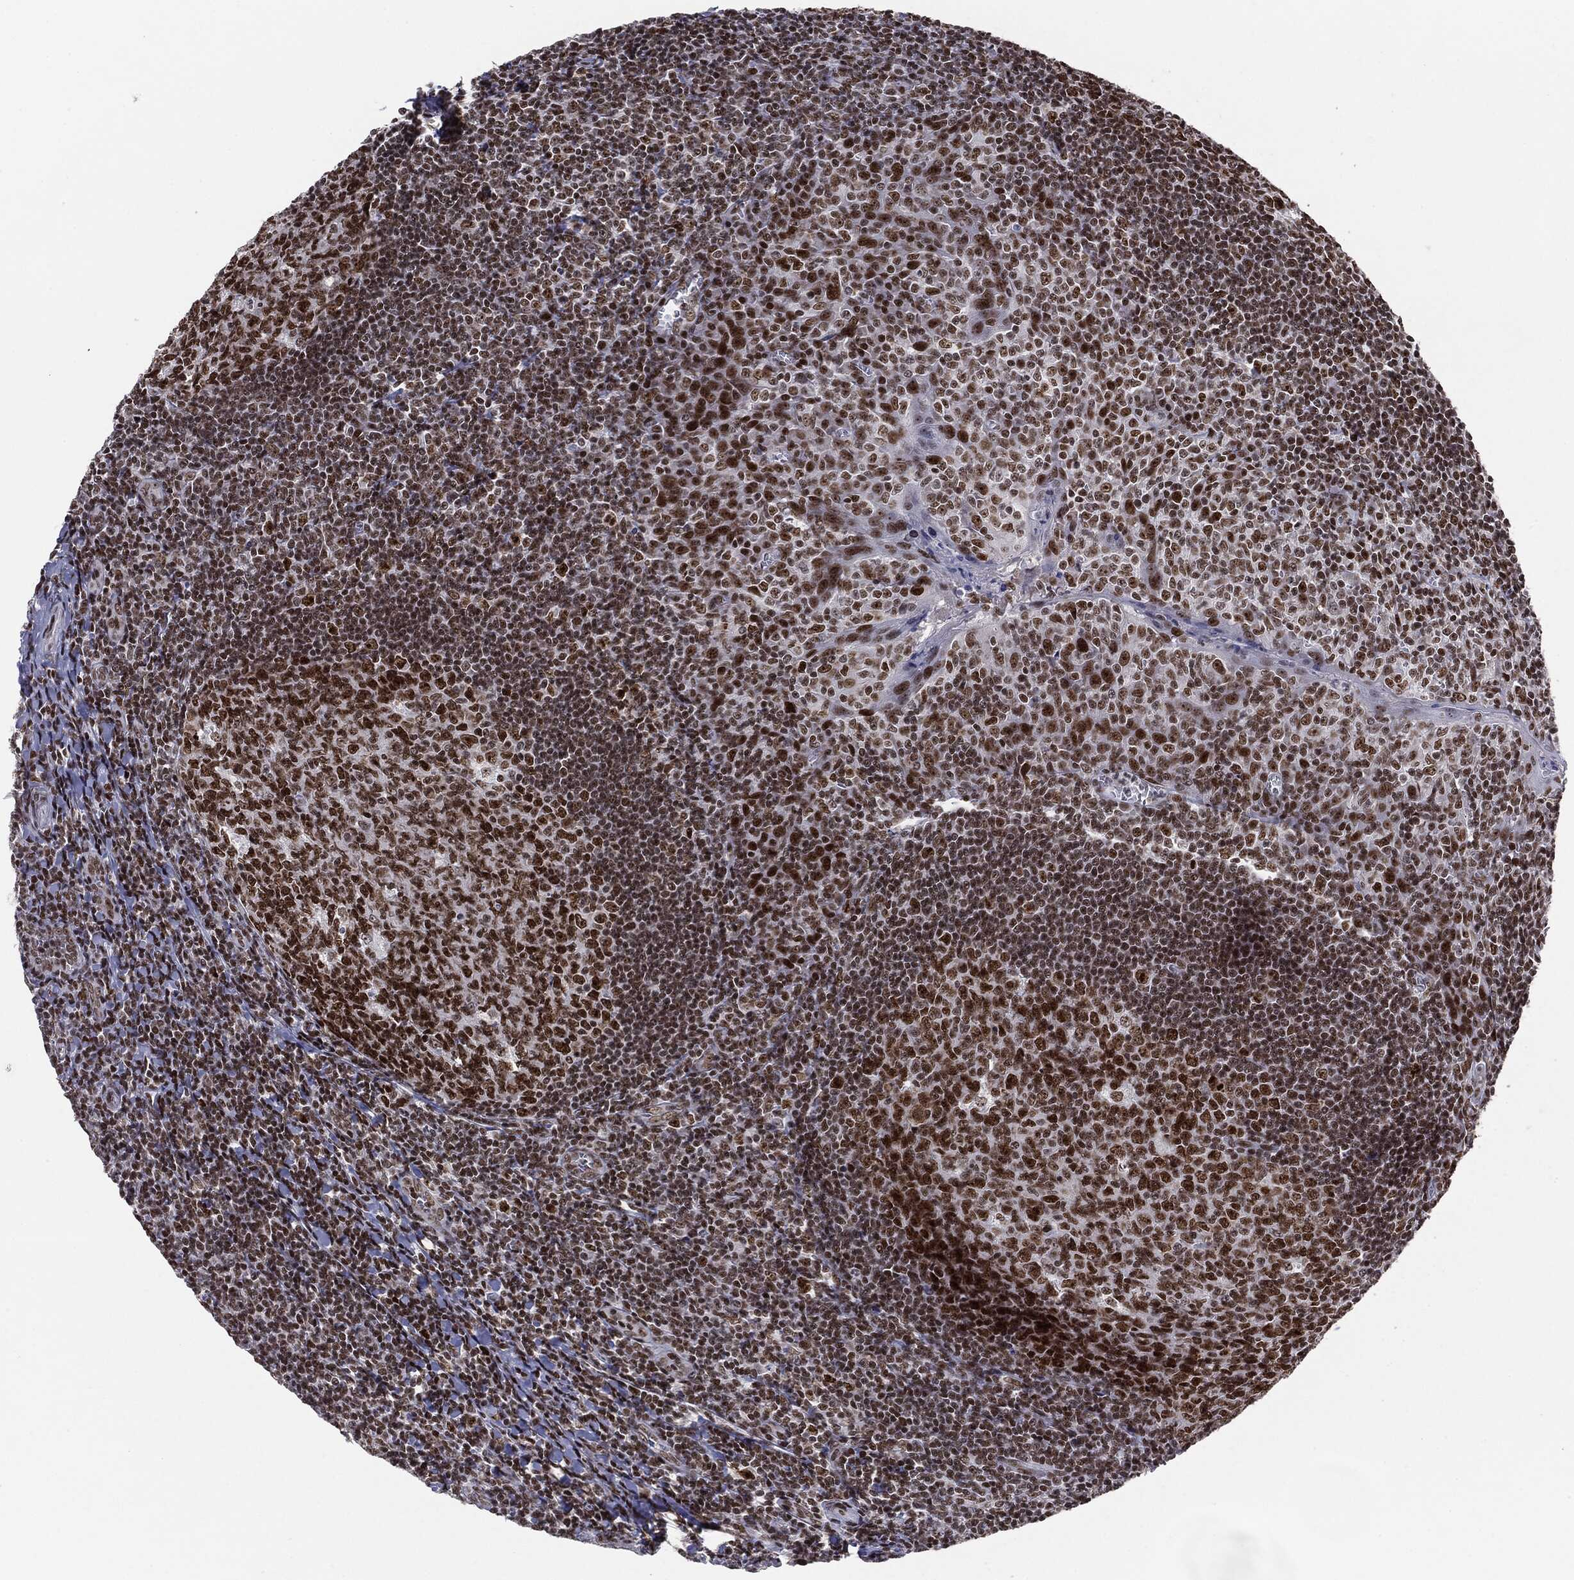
{"staining": {"intensity": "strong", "quantity": ">75%", "location": "nuclear"}, "tissue": "tonsil", "cell_type": "Germinal center cells", "image_type": "normal", "snomed": [{"axis": "morphology", "description": "Normal tissue, NOS"}, {"axis": "topography", "description": "Tonsil"}], "caption": "Strong nuclear positivity for a protein is seen in about >75% of germinal center cells of unremarkable tonsil using immunohistochemistry.", "gene": "MDC1", "patient": {"sex": "male", "age": 20}}